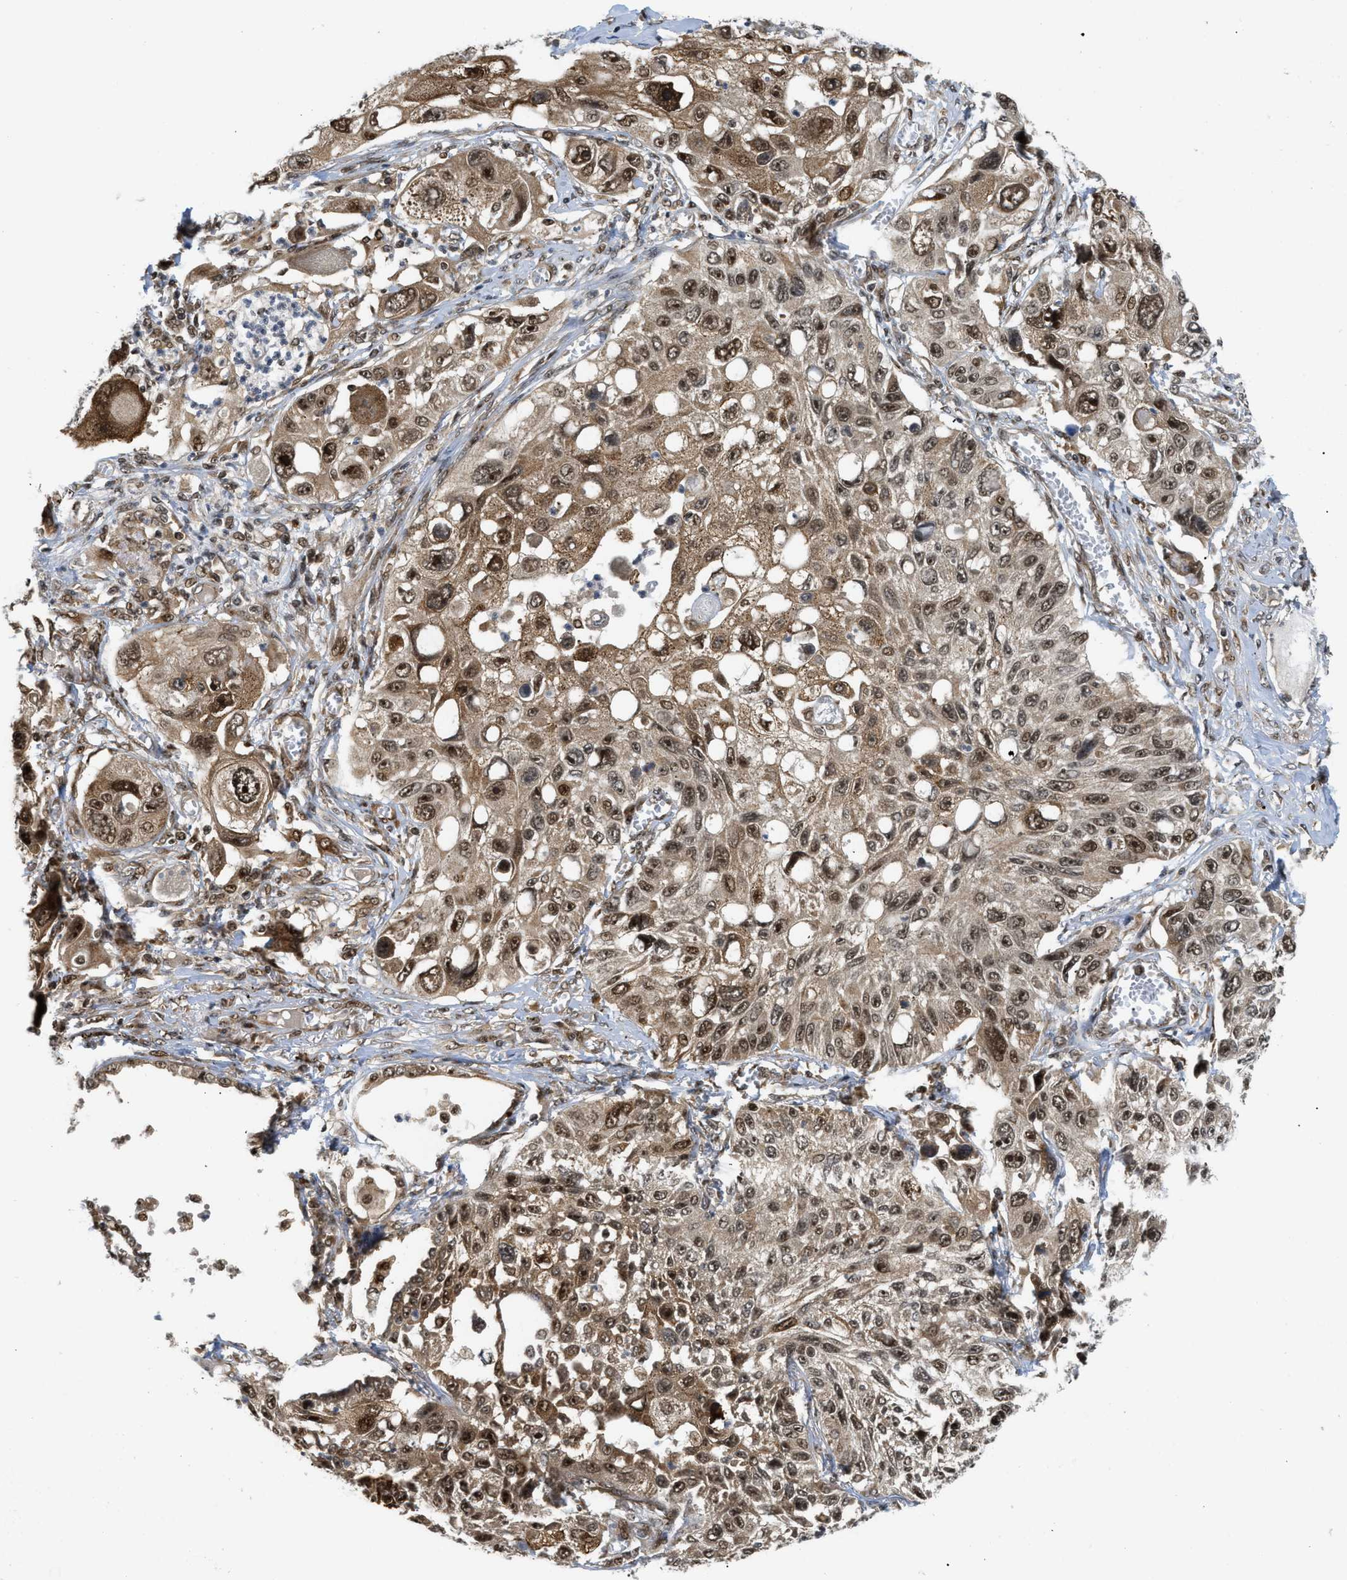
{"staining": {"intensity": "moderate", "quantity": ">75%", "location": "cytoplasmic/membranous,nuclear"}, "tissue": "lung cancer", "cell_type": "Tumor cells", "image_type": "cancer", "snomed": [{"axis": "morphology", "description": "Squamous cell carcinoma, NOS"}, {"axis": "topography", "description": "Lung"}], "caption": "Immunohistochemistry (IHC) staining of squamous cell carcinoma (lung), which displays medium levels of moderate cytoplasmic/membranous and nuclear expression in about >75% of tumor cells indicating moderate cytoplasmic/membranous and nuclear protein positivity. The staining was performed using DAB (brown) for protein detection and nuclei were counterstained in hematoxylin (blue).", "gene": "TACC1", "patient": {"sex": "male", "age": 71}}